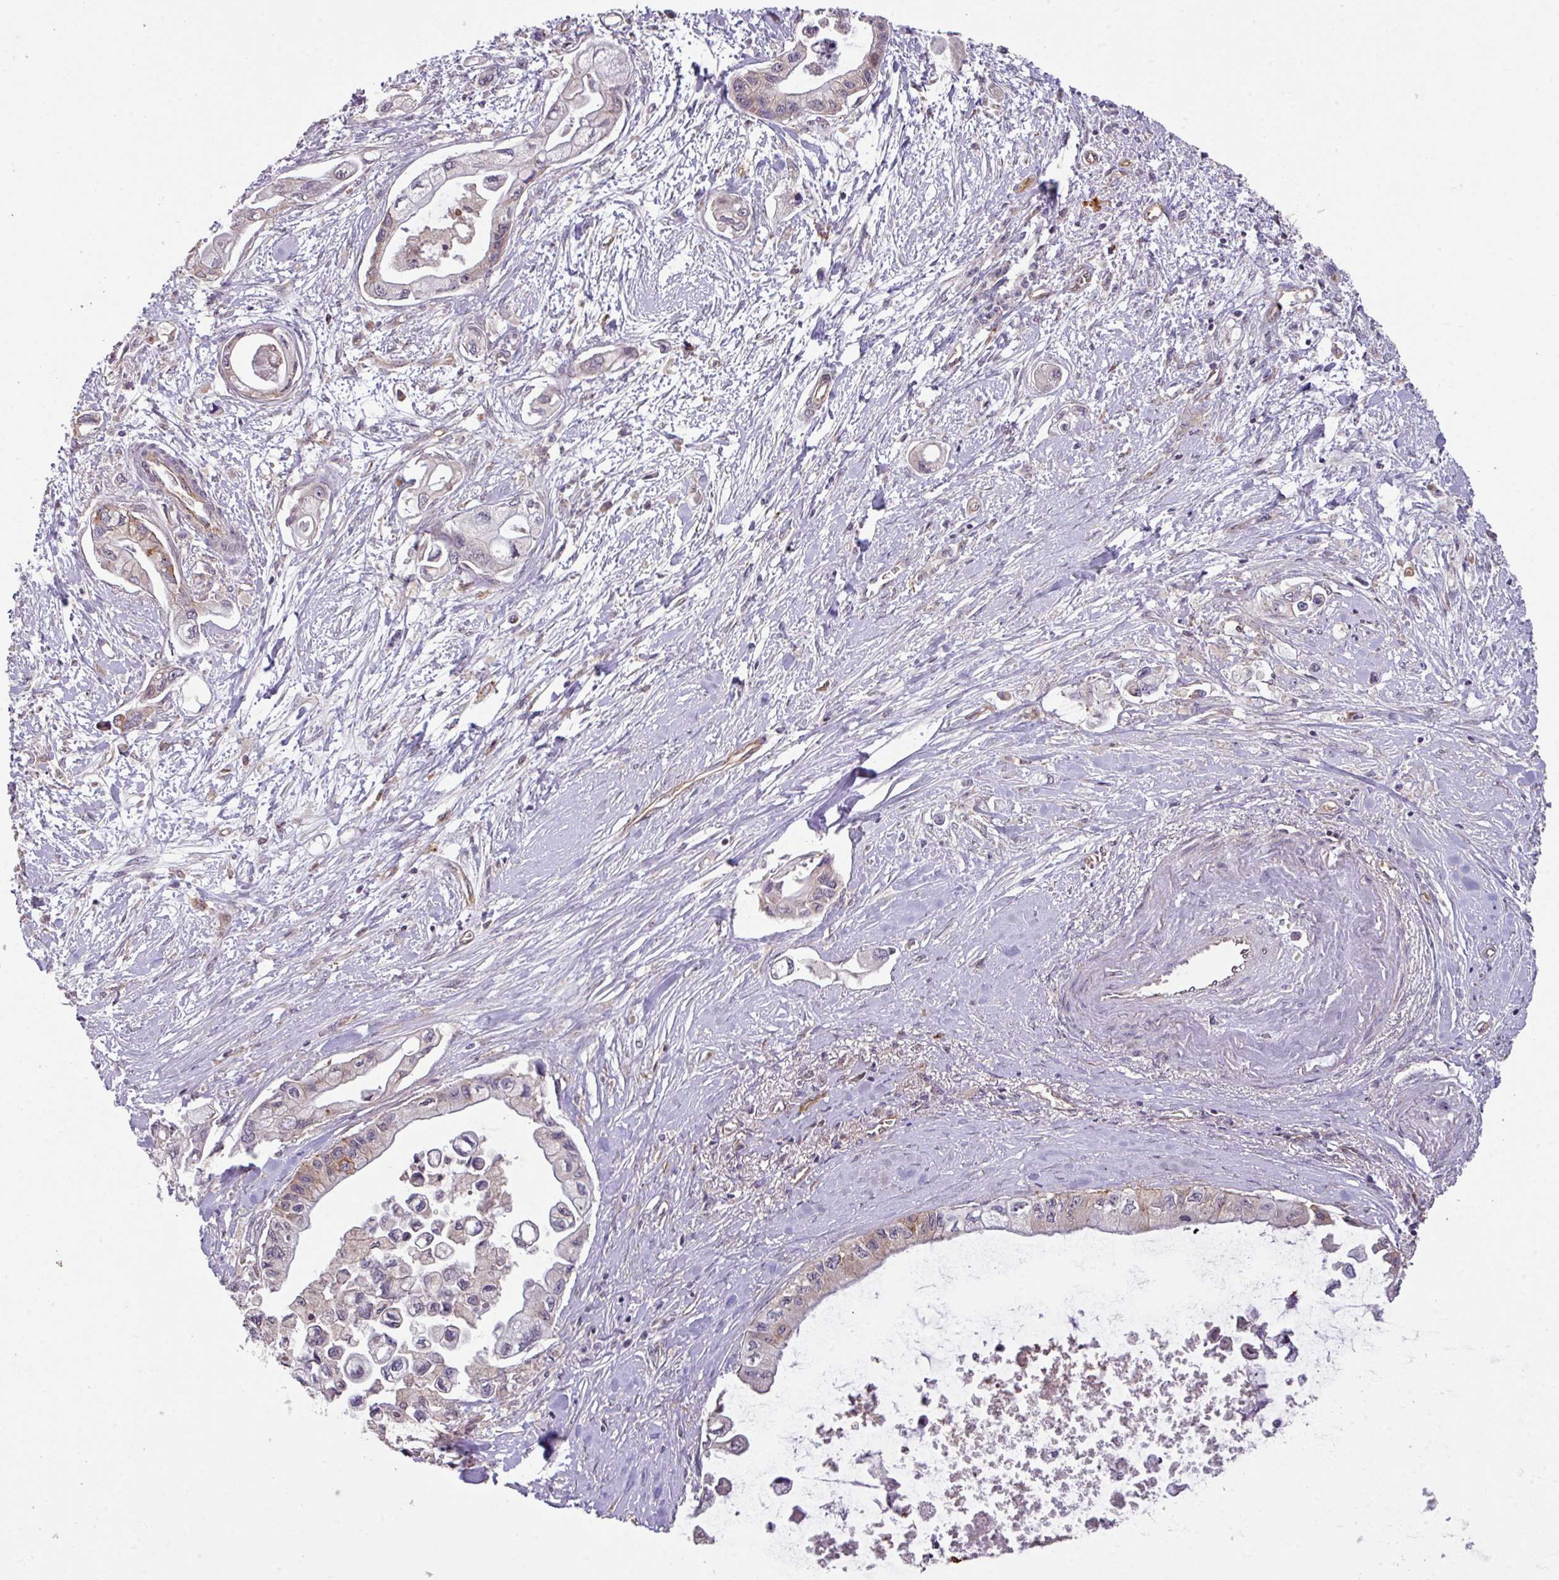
{"staining": {"intensity": "moderate", "quantity": "<25%", "location": "cytoplasmic/membranous"}, "tissue": "pancreatic cancer", "cell_type": "Tumor cells", "image_type": "cancer", "snomed": [{"axis": "morphology", "description": "Adenocarcinoma, NOS"}, {"axis": "topography", "description": "Pancreas"}], "caption": "Tumor cells exhibit low levels of moderate cytoplasmic/membranous expression in approximately <25% of cells in pancreatic cancer (adenocarcinoma).", "gene": "CYFIP2", "patient": {"sex": "male", "age": 61}}